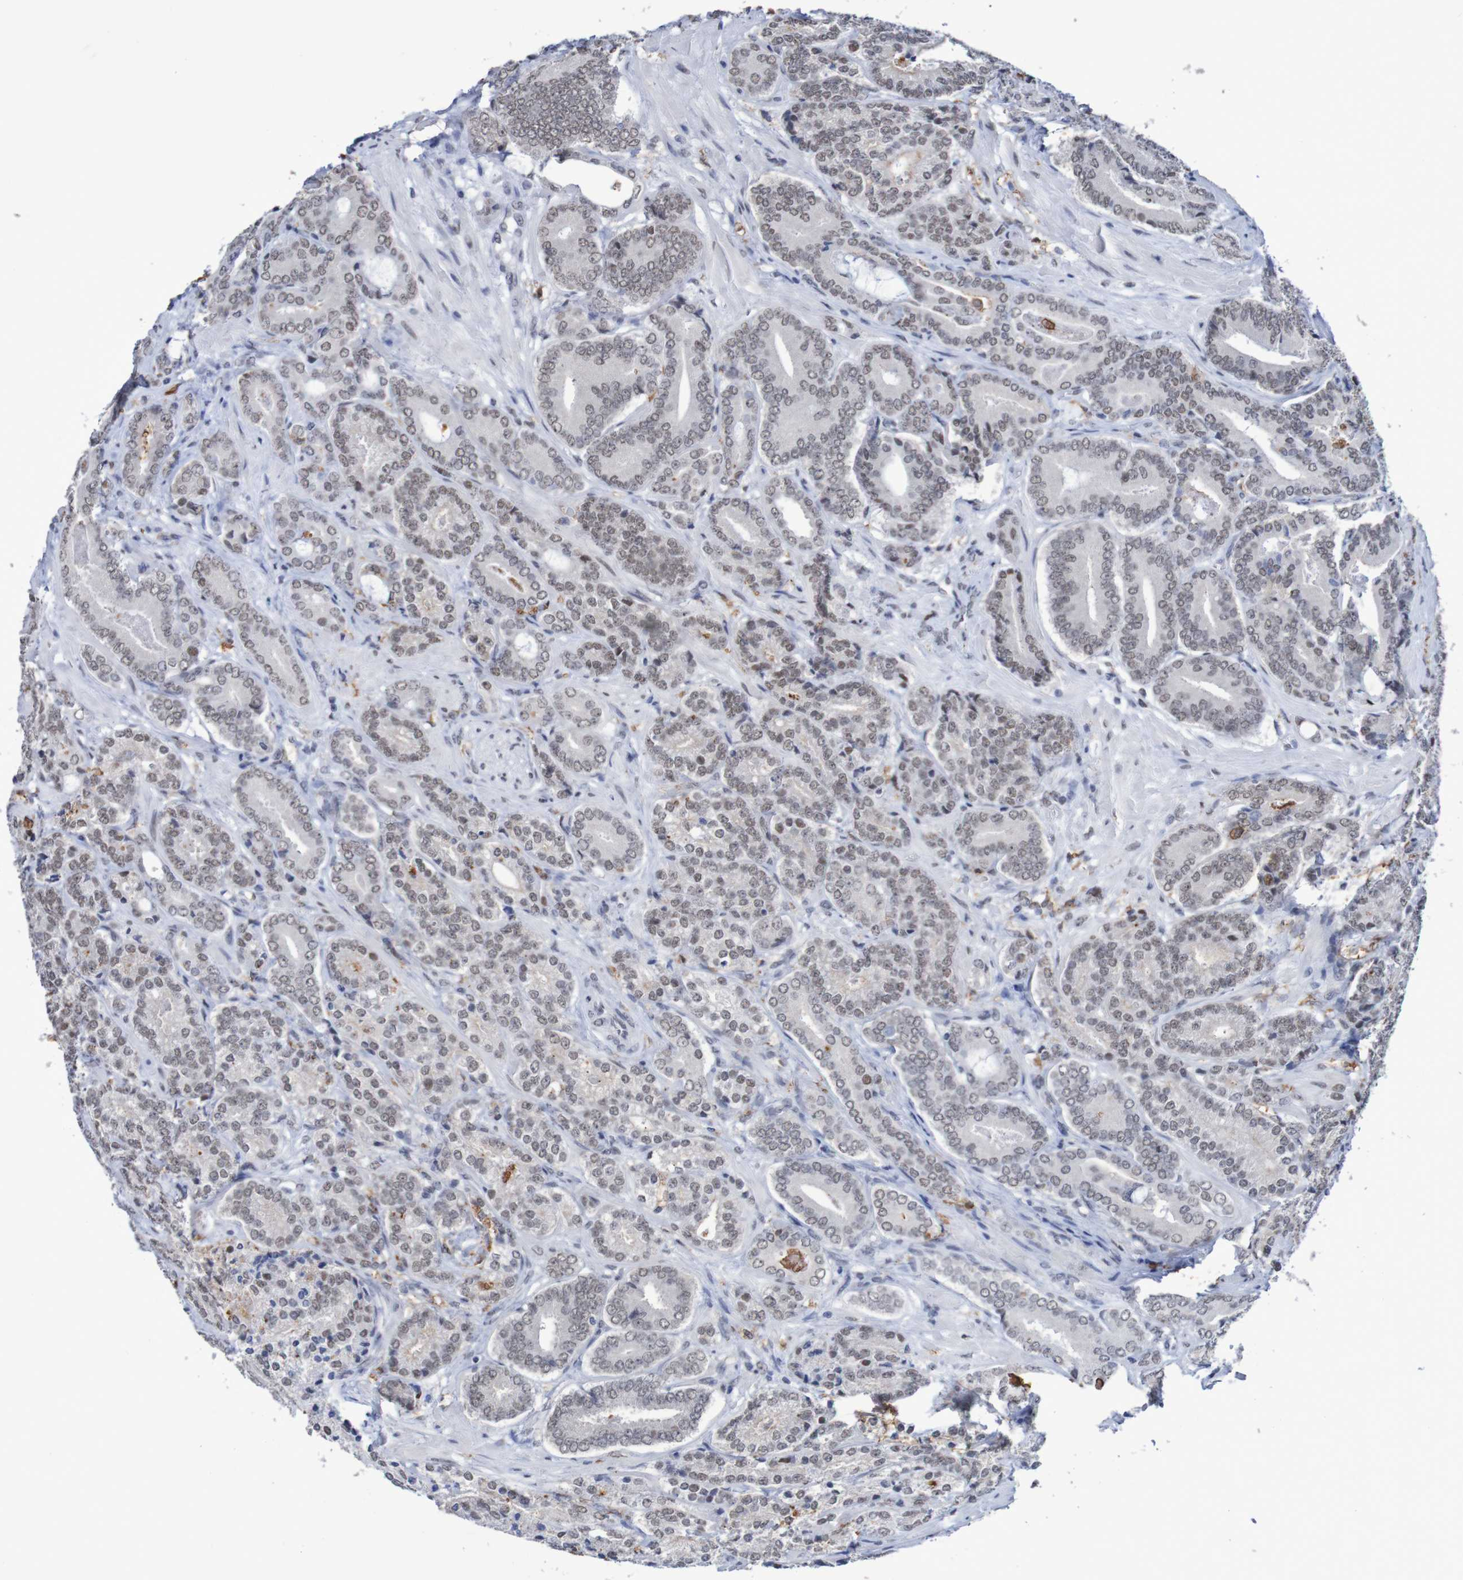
{"staining": {"intensity": "weak", "quantity": ">75%", "location": "nuclear"}, "tissue": "prostate cancer", "cell_type": "Tumor cells", "image_type": "cancer", "snomed": [{"axis": "morphology", "description": "Adenocarcinoma, High grade"}, {"axis": "topography", "description": "Prostate"}], "caption": "This histopathology image displays immunohistochemistry (IHC) staining of human prostate cancer, with low weak nuclear staining in about >75% of tumor cells.", "gene": "MRTFB", "patient": {"sex": "male", "age": 61}}